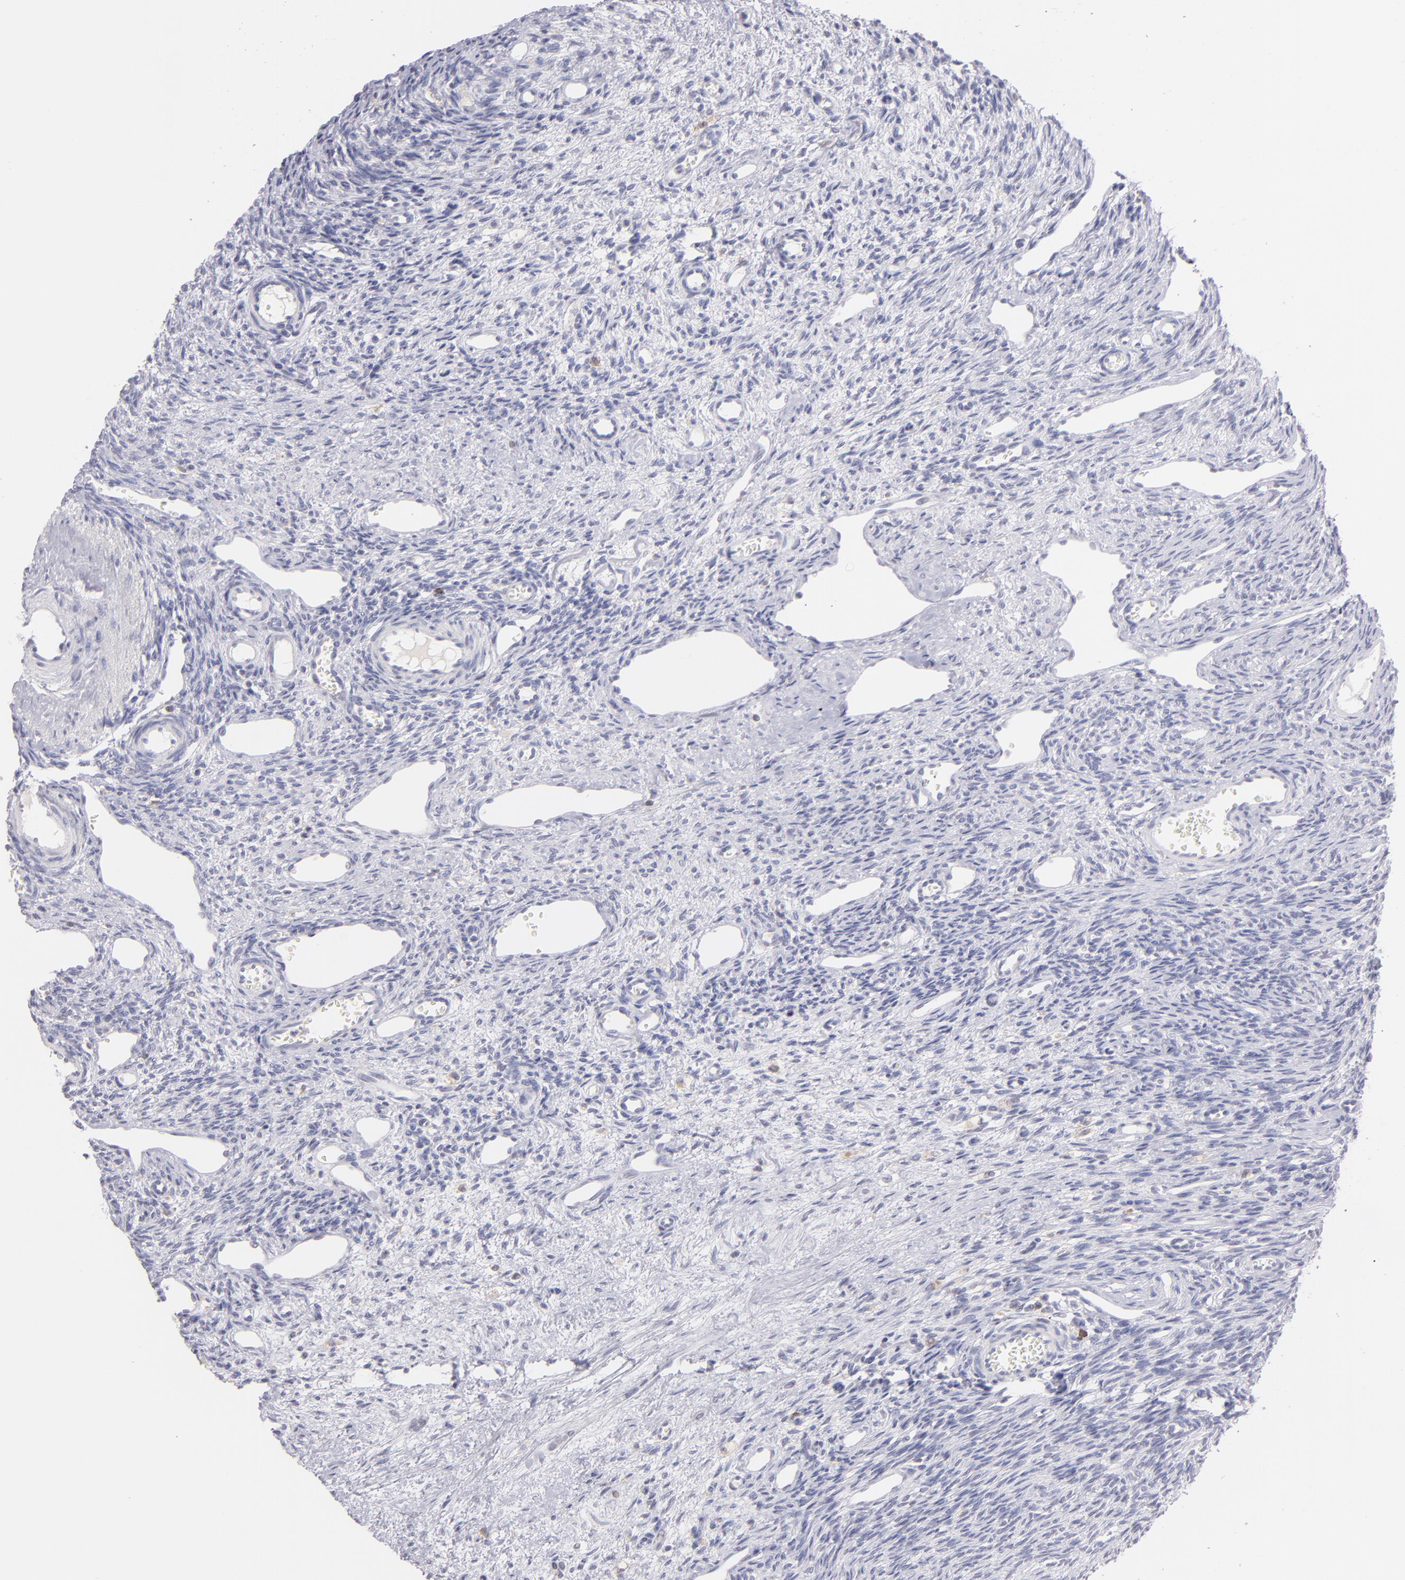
{"staining": {"intensity": "negative", "quantity": "none", "location": "none"}, "tissue": "ovary", "cell_type": "Follicle cells", "image_type": "normal", "snomed": [{"axis": "morphology", "description": "Normal tissue, NOS"}, {"axis": "topography", "description": "Ovary"}], "caption": "A micrograph of ovary stained for a protein displays no brown staining in follicle cells.", "gene": "IL2RA", "patient": {"sex": "female", "age": 33}}